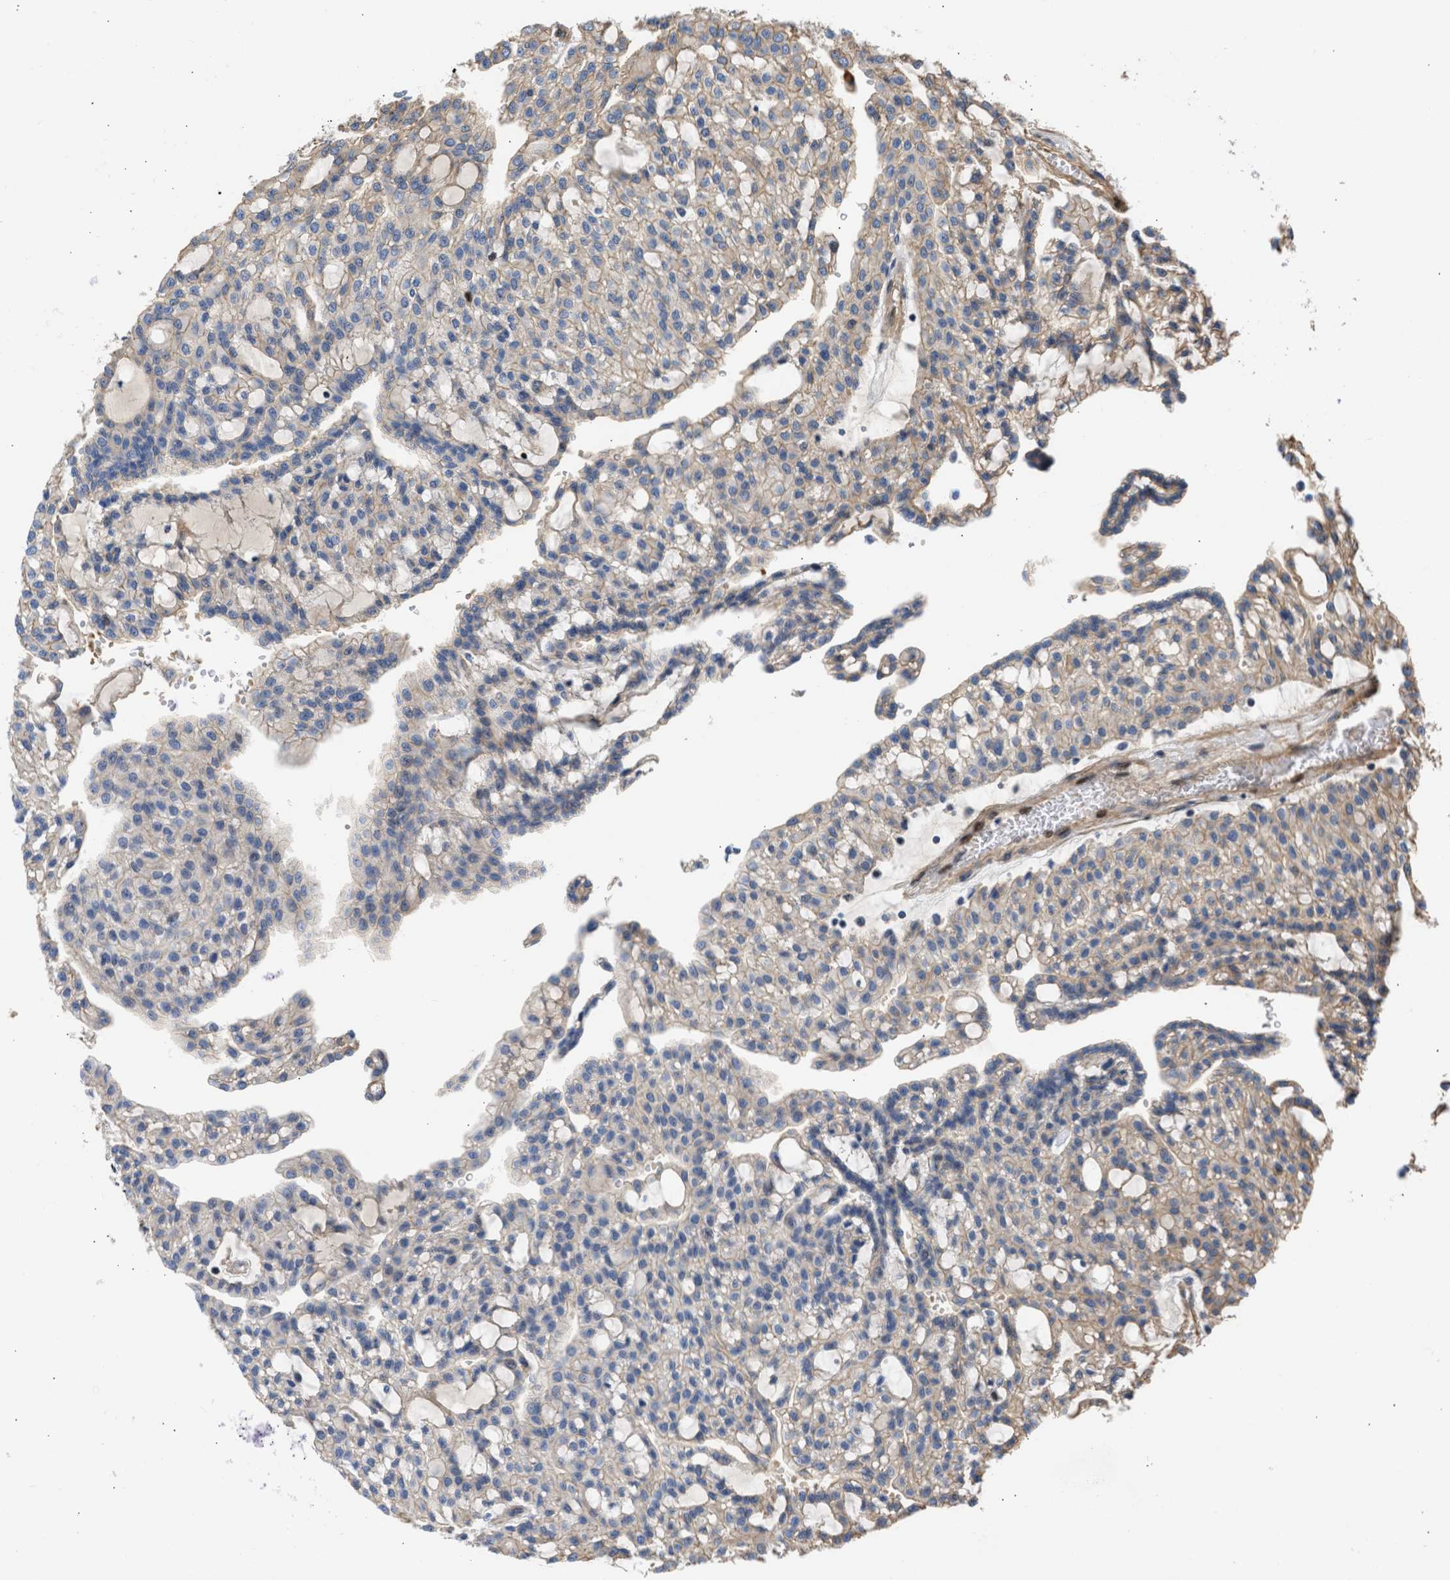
{"staining": {"intensity": "weak", "quantity": ">75%", "location": "cytoplasmic/membranous"}, "tissue": "renal cancer", "cell_type": "Tumor cells", "image_type": "cancer", "snomed": [{"axis": "morphology", "description": "Adenocarcinoma, NOS"}, {"axis": "topography", "description": "Kidney"}], "caption": "Renal cancer (adenocarcinoma) tissue reveals weak cytoplasmic/membranous expression in about >75% of tumor cells, visualized by immunohistochemistry.", "gene": "MAS1L", "patient": {"sex": "male", "age": 63}}